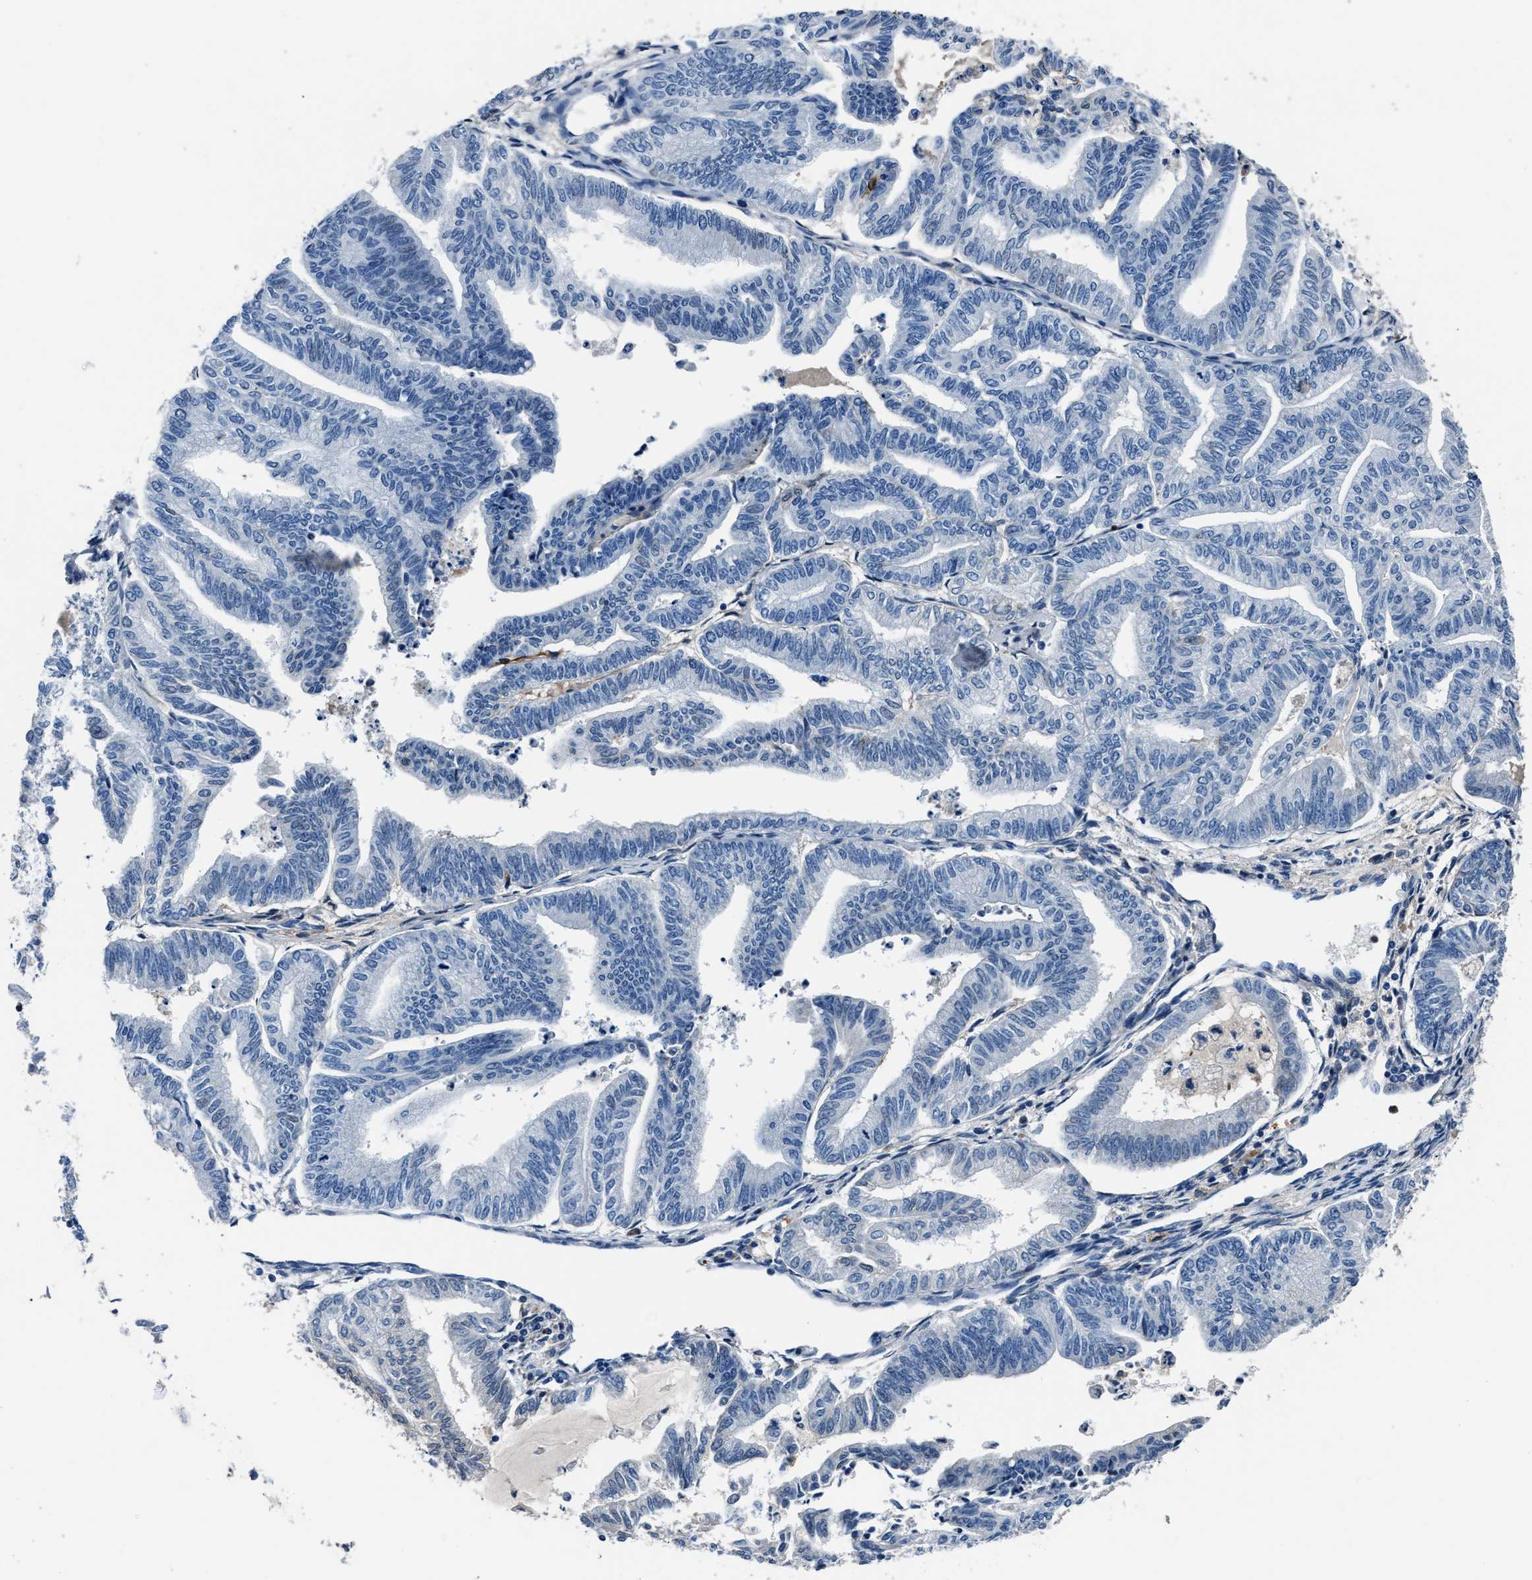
{"staining": {"intensity": "negative", "quantity": "none", "location": "none"}, "tissue": "endometrial cancer", "cell_type": "Tumor cells", "image_type": "cancer", "snomed": [{"axis": "morphology", "description": "Adenocarcinoma, NOS"}, {"axis": "topography", "description": "Endometrium"}], "caption": "Immunohistochemical staining of human endometrial cancer (adenocarcinoma) exhibits no significant expression in tumor cells. (Immunohistochemistry (ihc), brightfield microscopy, high magnification).", "gene": "FGL2", "patient": {"sex": "female", "age": 79}}